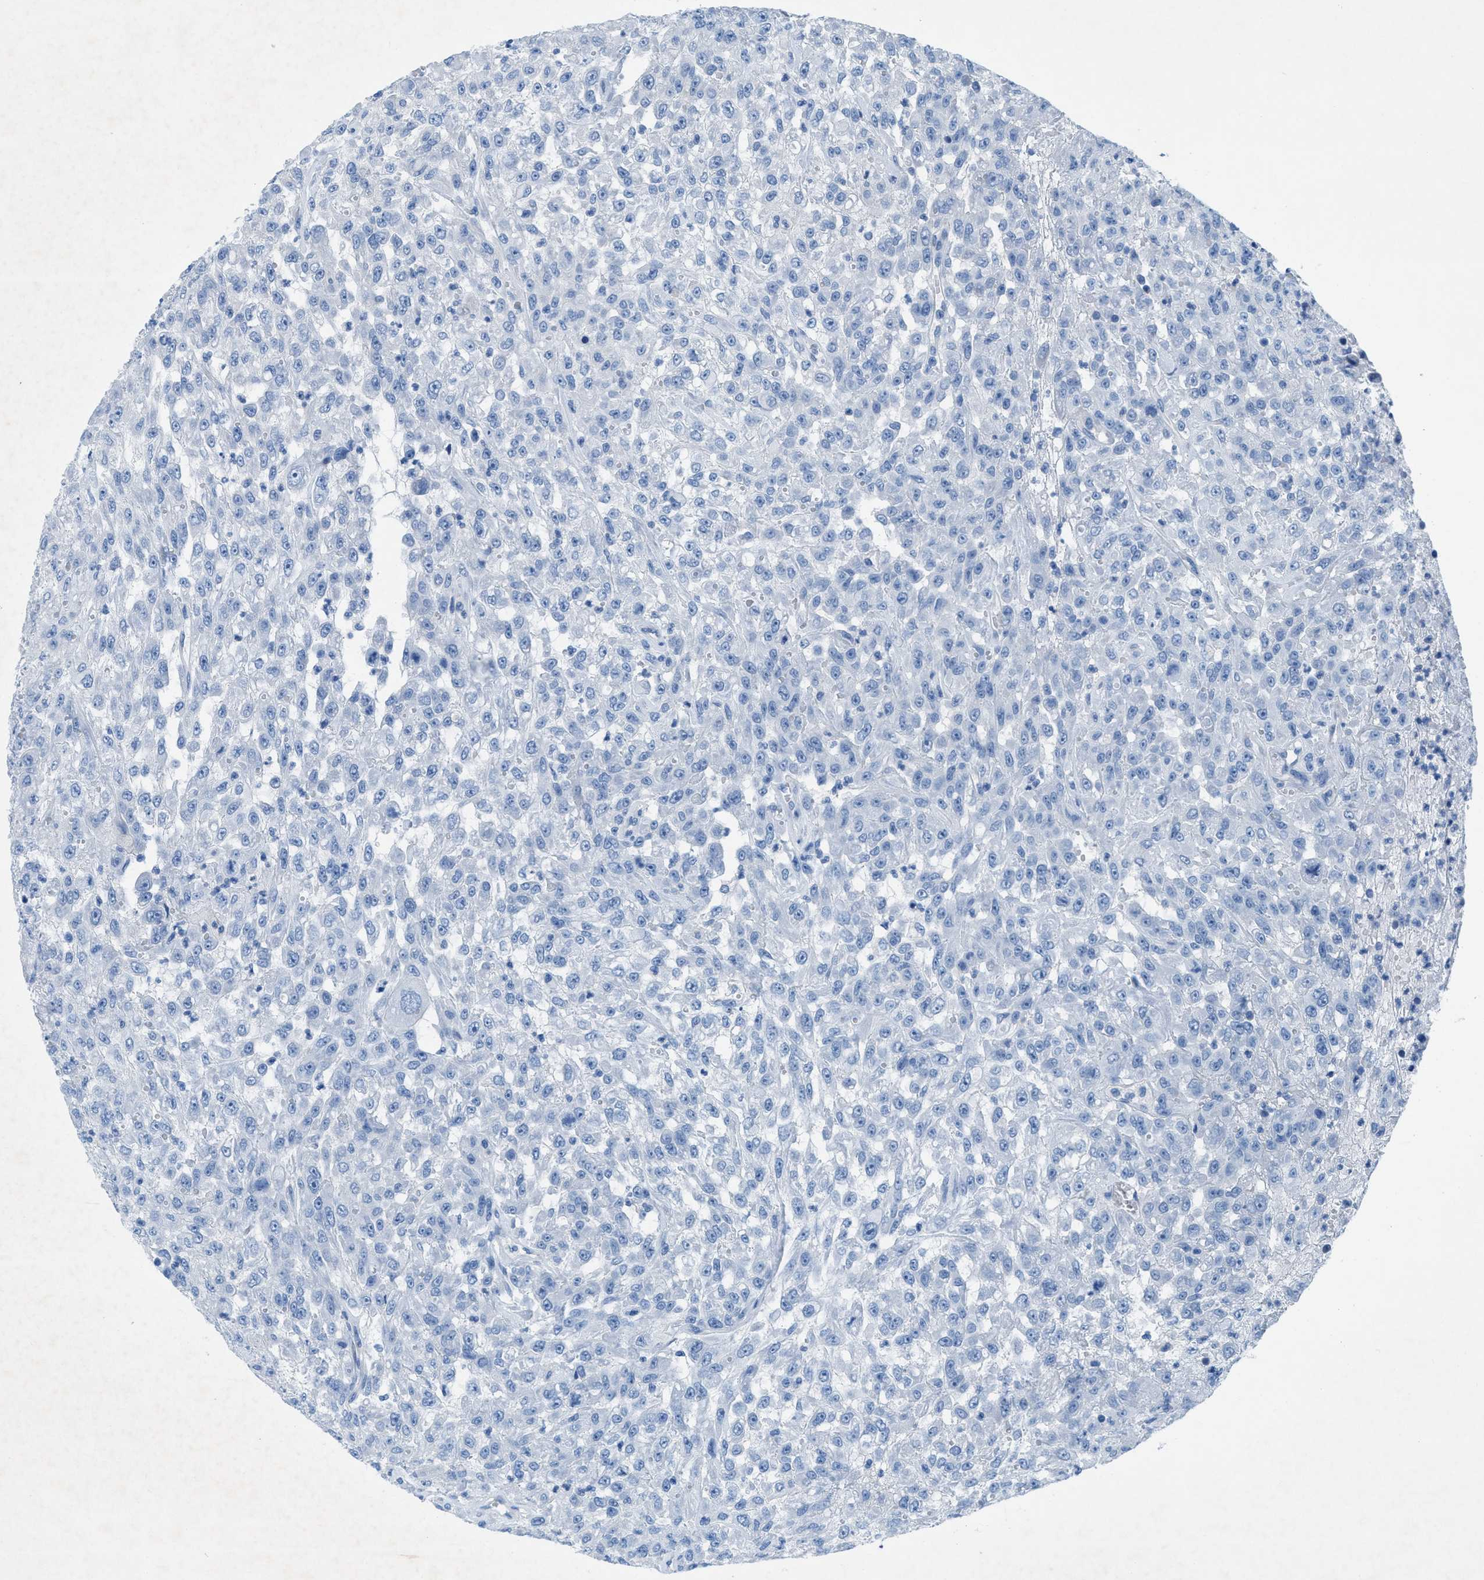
{"staining": {"intensity": "negative", "quantity": "none", "location": "none"}, "tissue": "urothelial cancer", "cell_type": "Tumor cells", "image_type": "cancer", "snomed": [{"axis": "morphology", "description": "Urothelial carcinoma, High grade"}, {"axis": "topography", "description": "Urinary bladder"}], "caption": "Immunohistochemistry (IHC) of human high-grade urothelial carcinoma displays no positivity in tumor cells.", "gene": "GALNT17", "patient": {"sex": "male", "age": 46}}